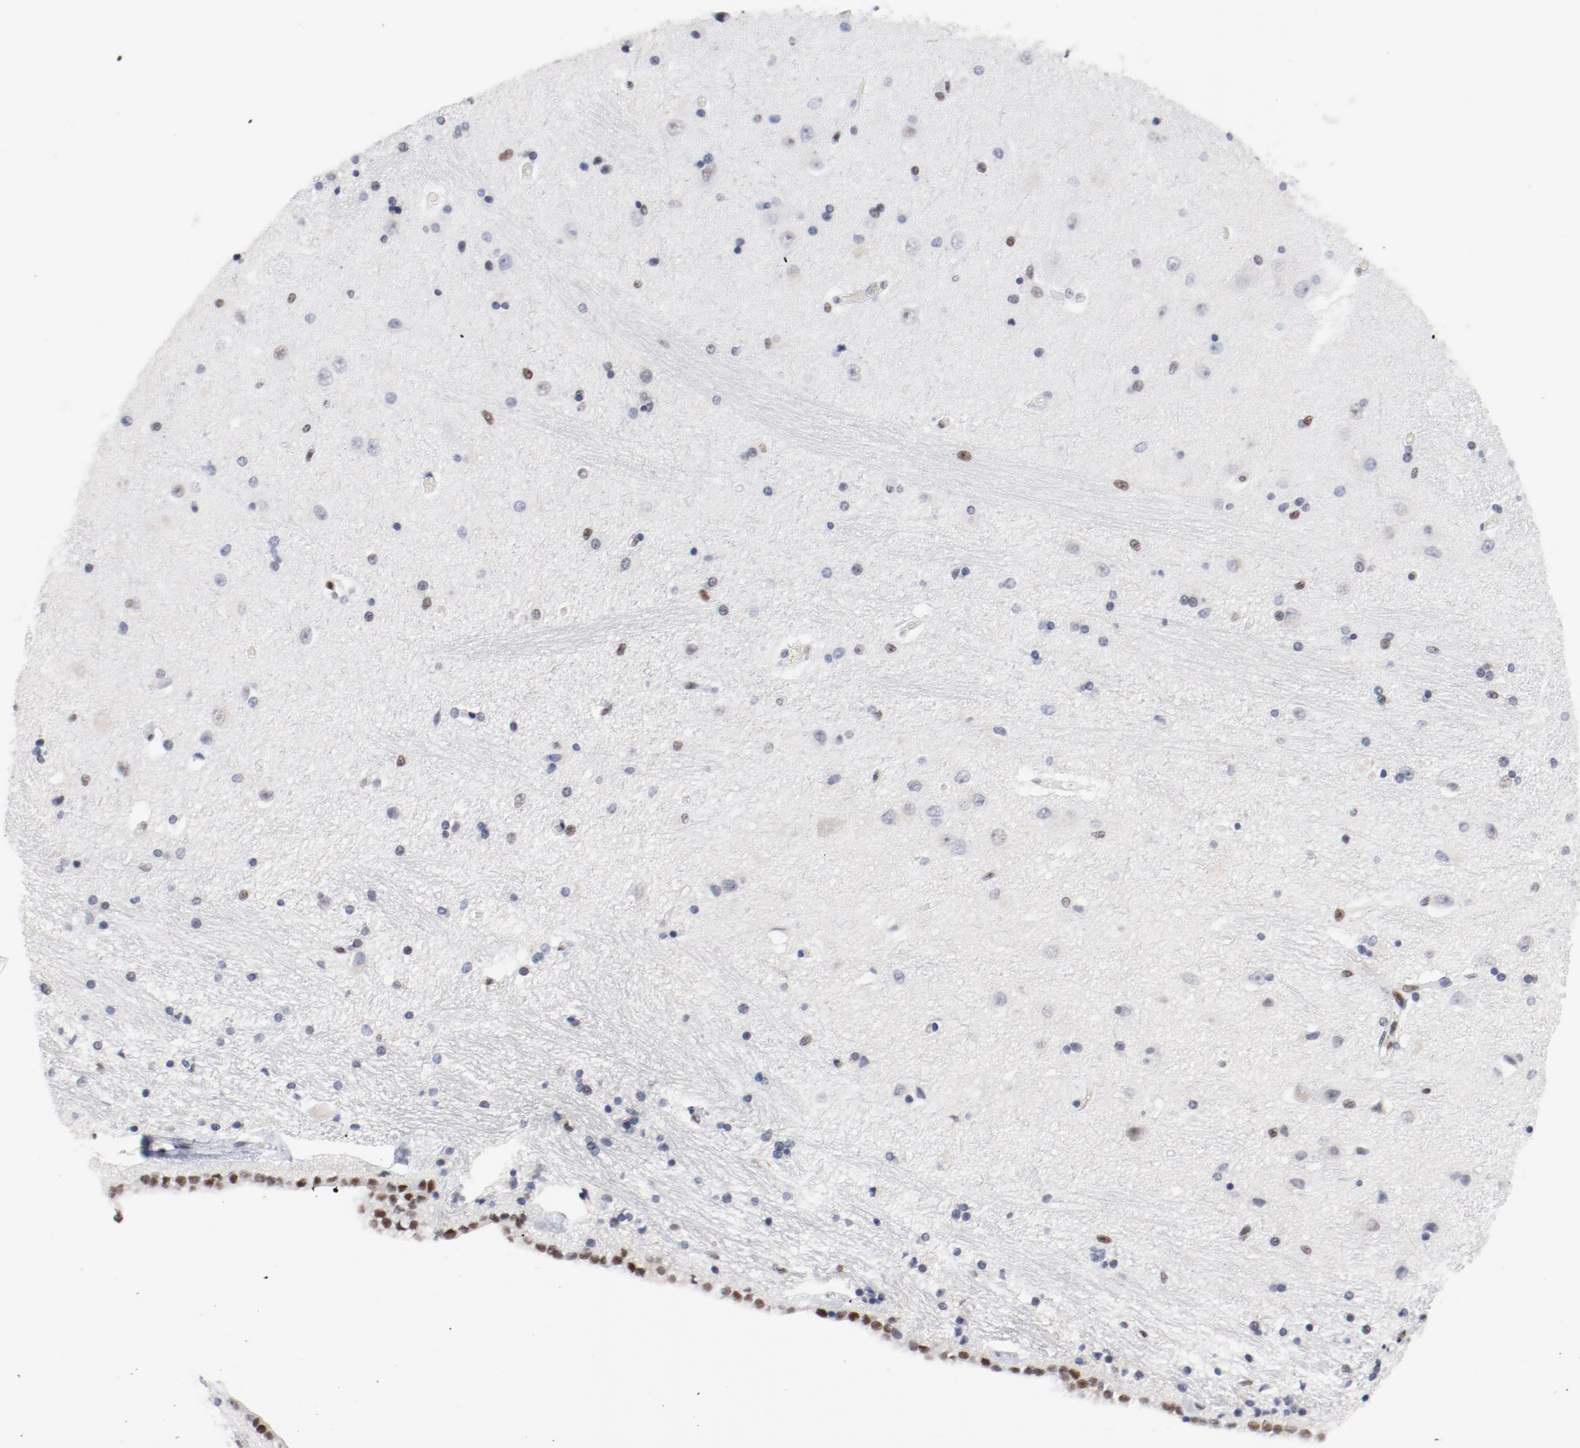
{"staining": {"intensity": "moderate", "quantity": "<25%", "location": "nuclear"}, "tissue": "hippocampus", "cell_type": "Glial cells", "image_type": "normal", "snomed": [{"axis": "morphology", "description": "Normal tissue, NOS"}, {"axis": "topography", "description": "Hippocampus"}], "caption": "Glial cells reveal low levels of moderate nuclear staining in approximately <25% of cells in normal human hippocampus. The protein is shown in brown color, while the nuclei are stained blue.", "gene": "POLD1", "patient": {"sex": "female", "age": 54}}